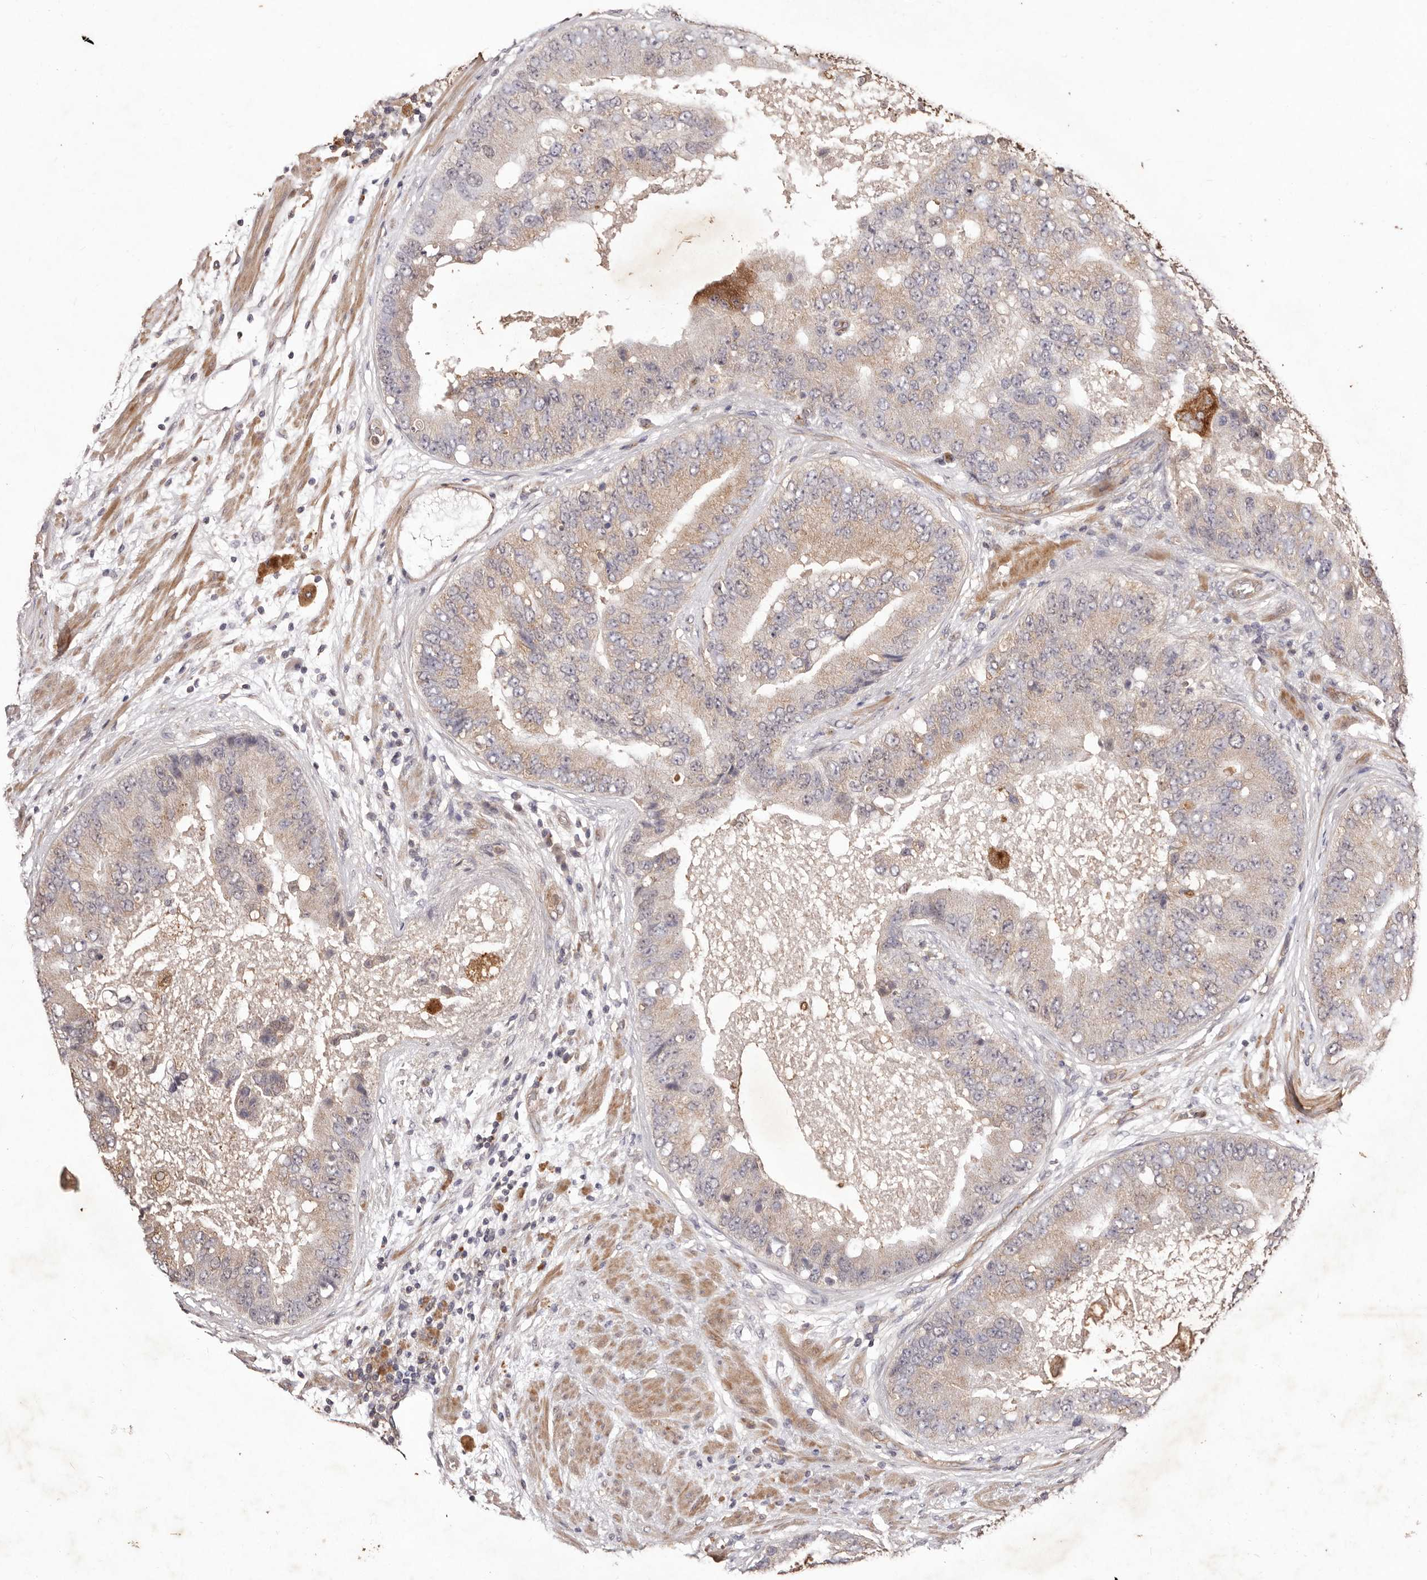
{"staining": {"intensity": "weak", "quantity": "25%-75%", "location": "cytoplasmic/membranous"}, "tissue": "prostate cancer", "cell_type": "Tumor cells", "image_type": "cancer", "snomed": [{"axis": "morphology", "description": "Adenocarcinoma, High grade"}, {"axis": "topography", "description": "Prostate"}], "caption": "Protein staining of prostate cancer (adenocarcinoma (high-grade)) tissue demonstrates weak cytoplasmic/membranous expression in about 25%-75% of tumor cells.", "gene": "CCL14", "patient": {"sex": "male", "age": 70}}